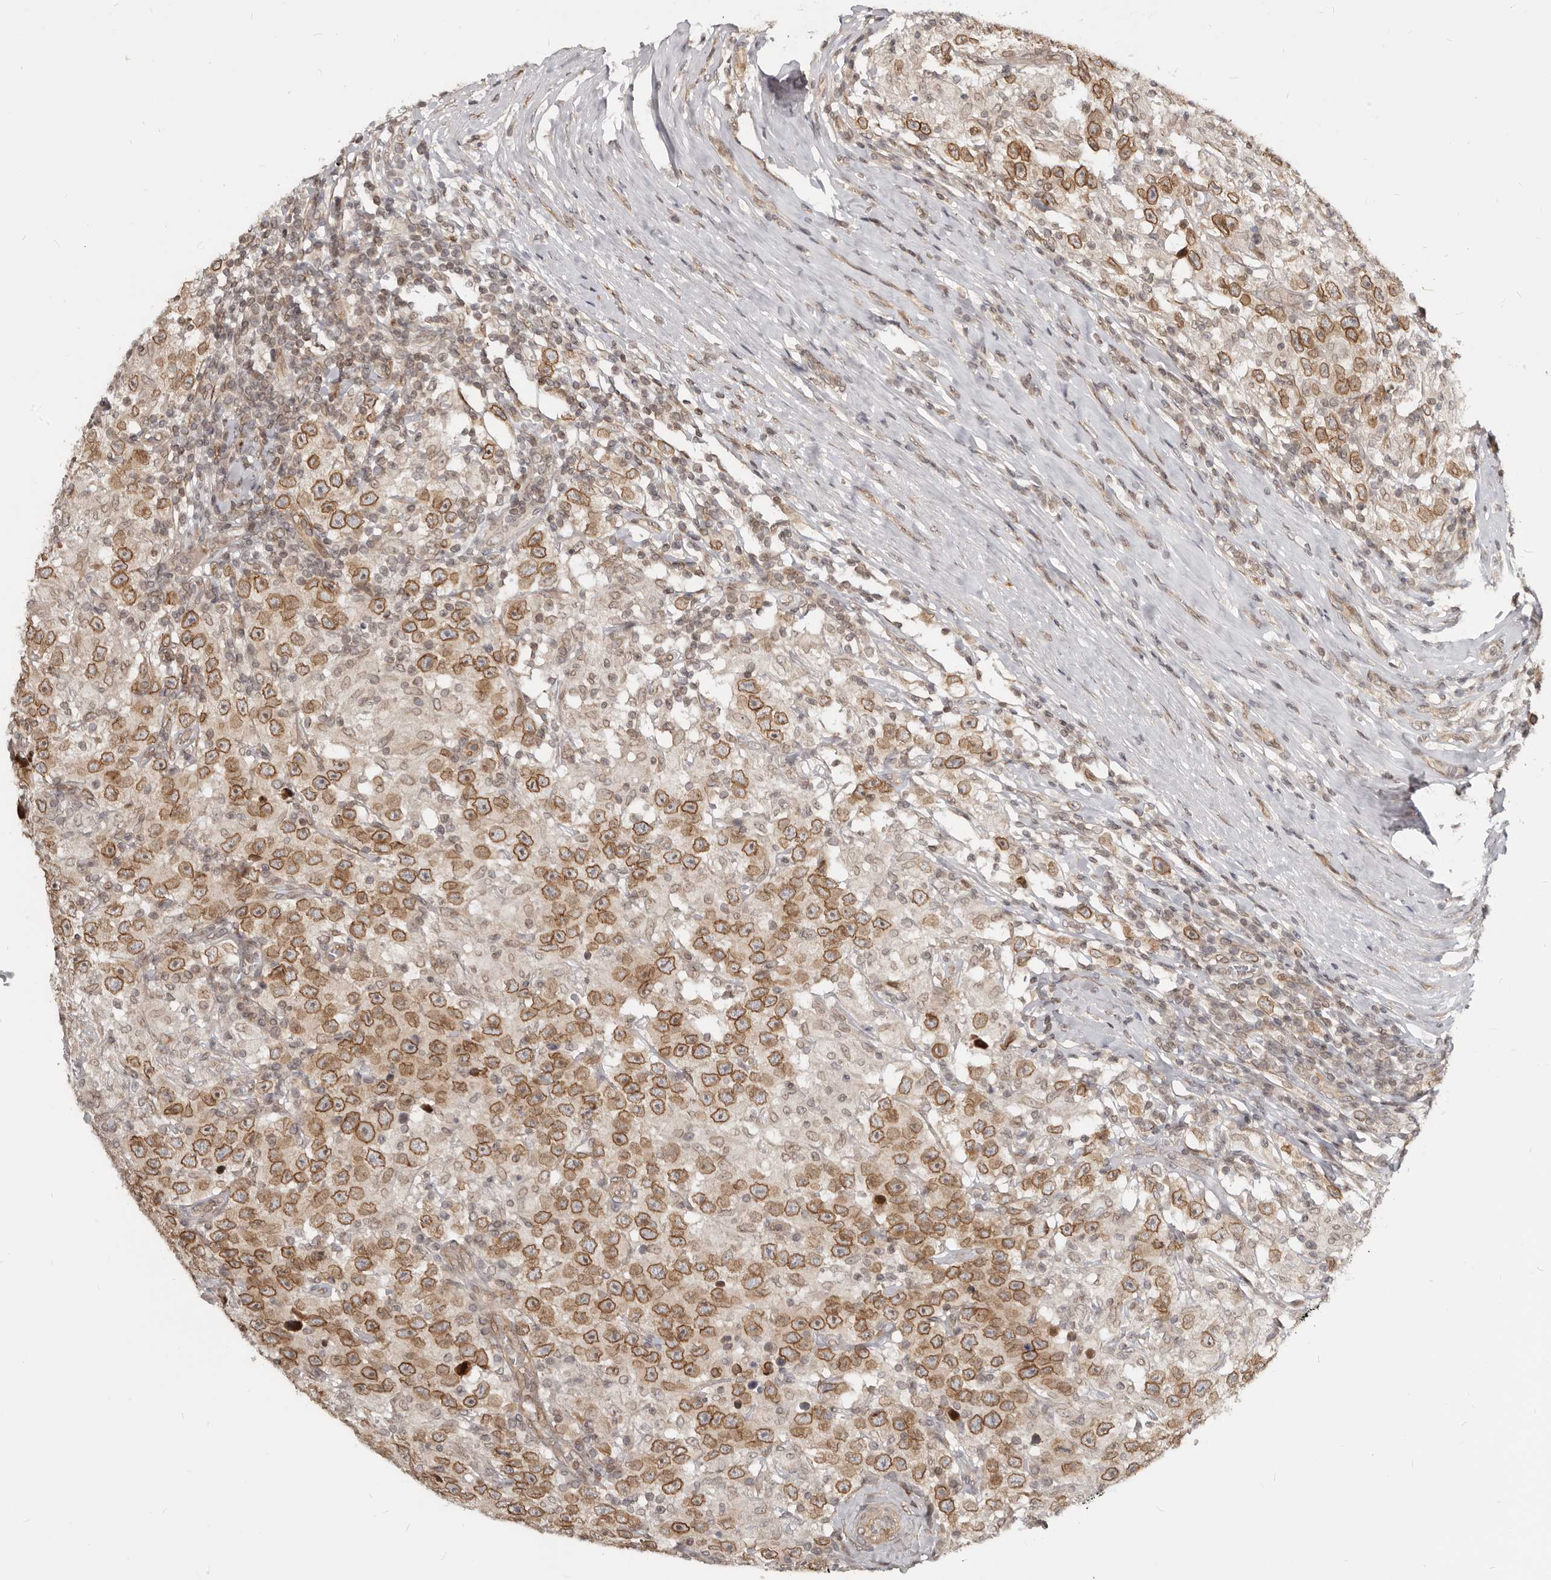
{"staining": {"intensity": "moderate", "quantity": ">75%", "location": "cytoplasmic/membranous,nuclear"}, "tissue": "testis cancer", "cell_type": "Tumor cells", "image_type": "cancer", "snomed": [{"axis": "morphology", "description": "Seminoma, NOS"}, {"axis": "topography", "description": "Testis"}], "caption": "Seminoma (testis) stained for a protein displays moderate cytoplasmic/membranous and nuclear positivity in tumor cells.", "gene": "NUP153", "patient": {"sex": "male", "age": 41}}